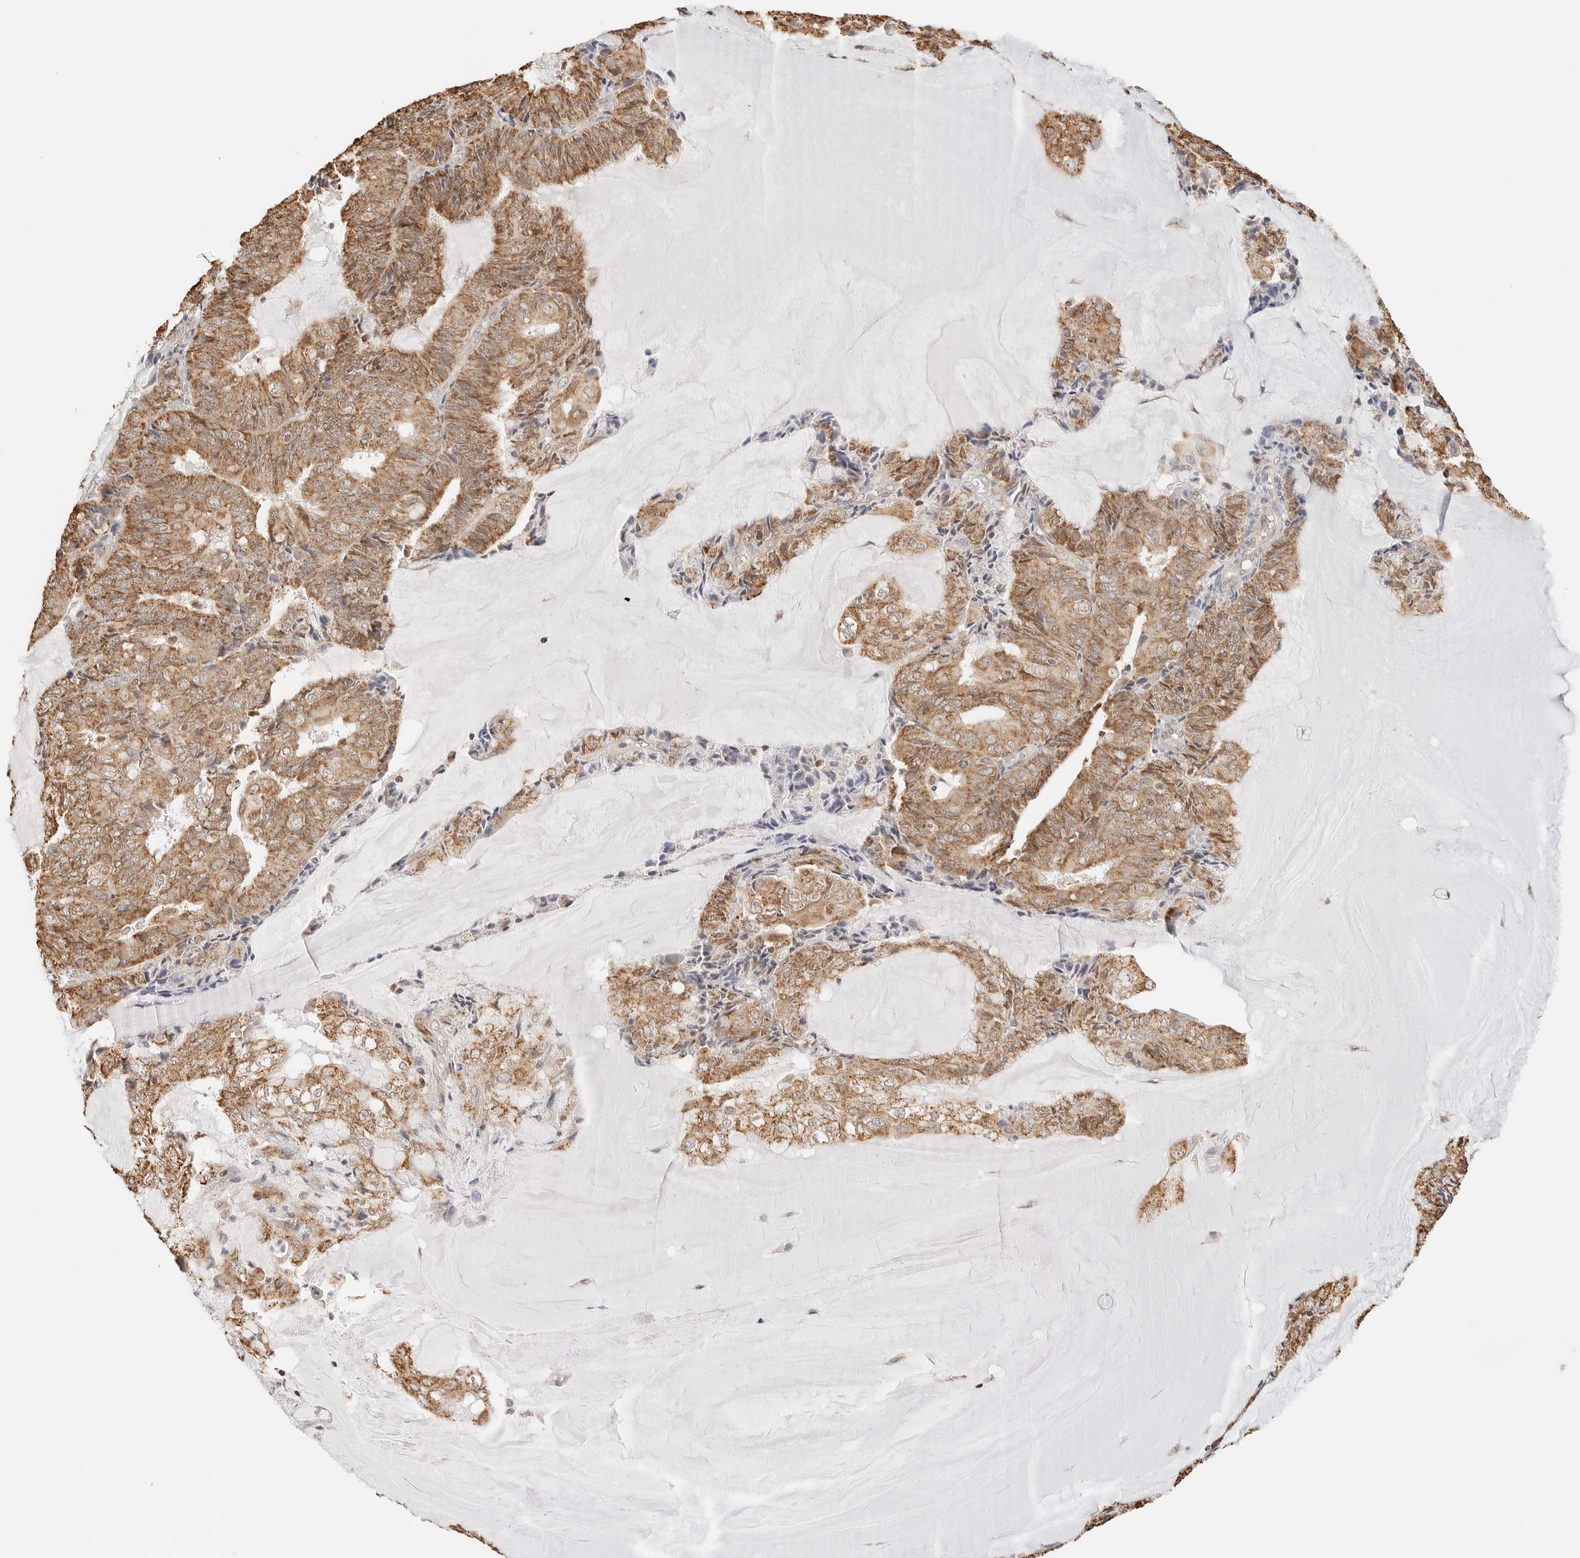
{"staining": {"intensity": "moderate", "quantity": ">75%", "location": "cytoplasmic/membranous"}, "tissue": "endometrial cancer", "cell_type": "Tumor cells", "image_type": "cancer", "snomed": [{"axis": "morphology", "description": "Adenocarcinoma, NOS"}, {"axis": "topography", "description": "Endometrium"}], "caption": "This is a photomicrograph of immunohistochemistry staining of adenocarcinoma (endometrial), which shows moderate positivity in the cytoplasmic/membranous of tumor cells.", "gene": "ATL1", "patient": {"sex": "female", "age": 81}}